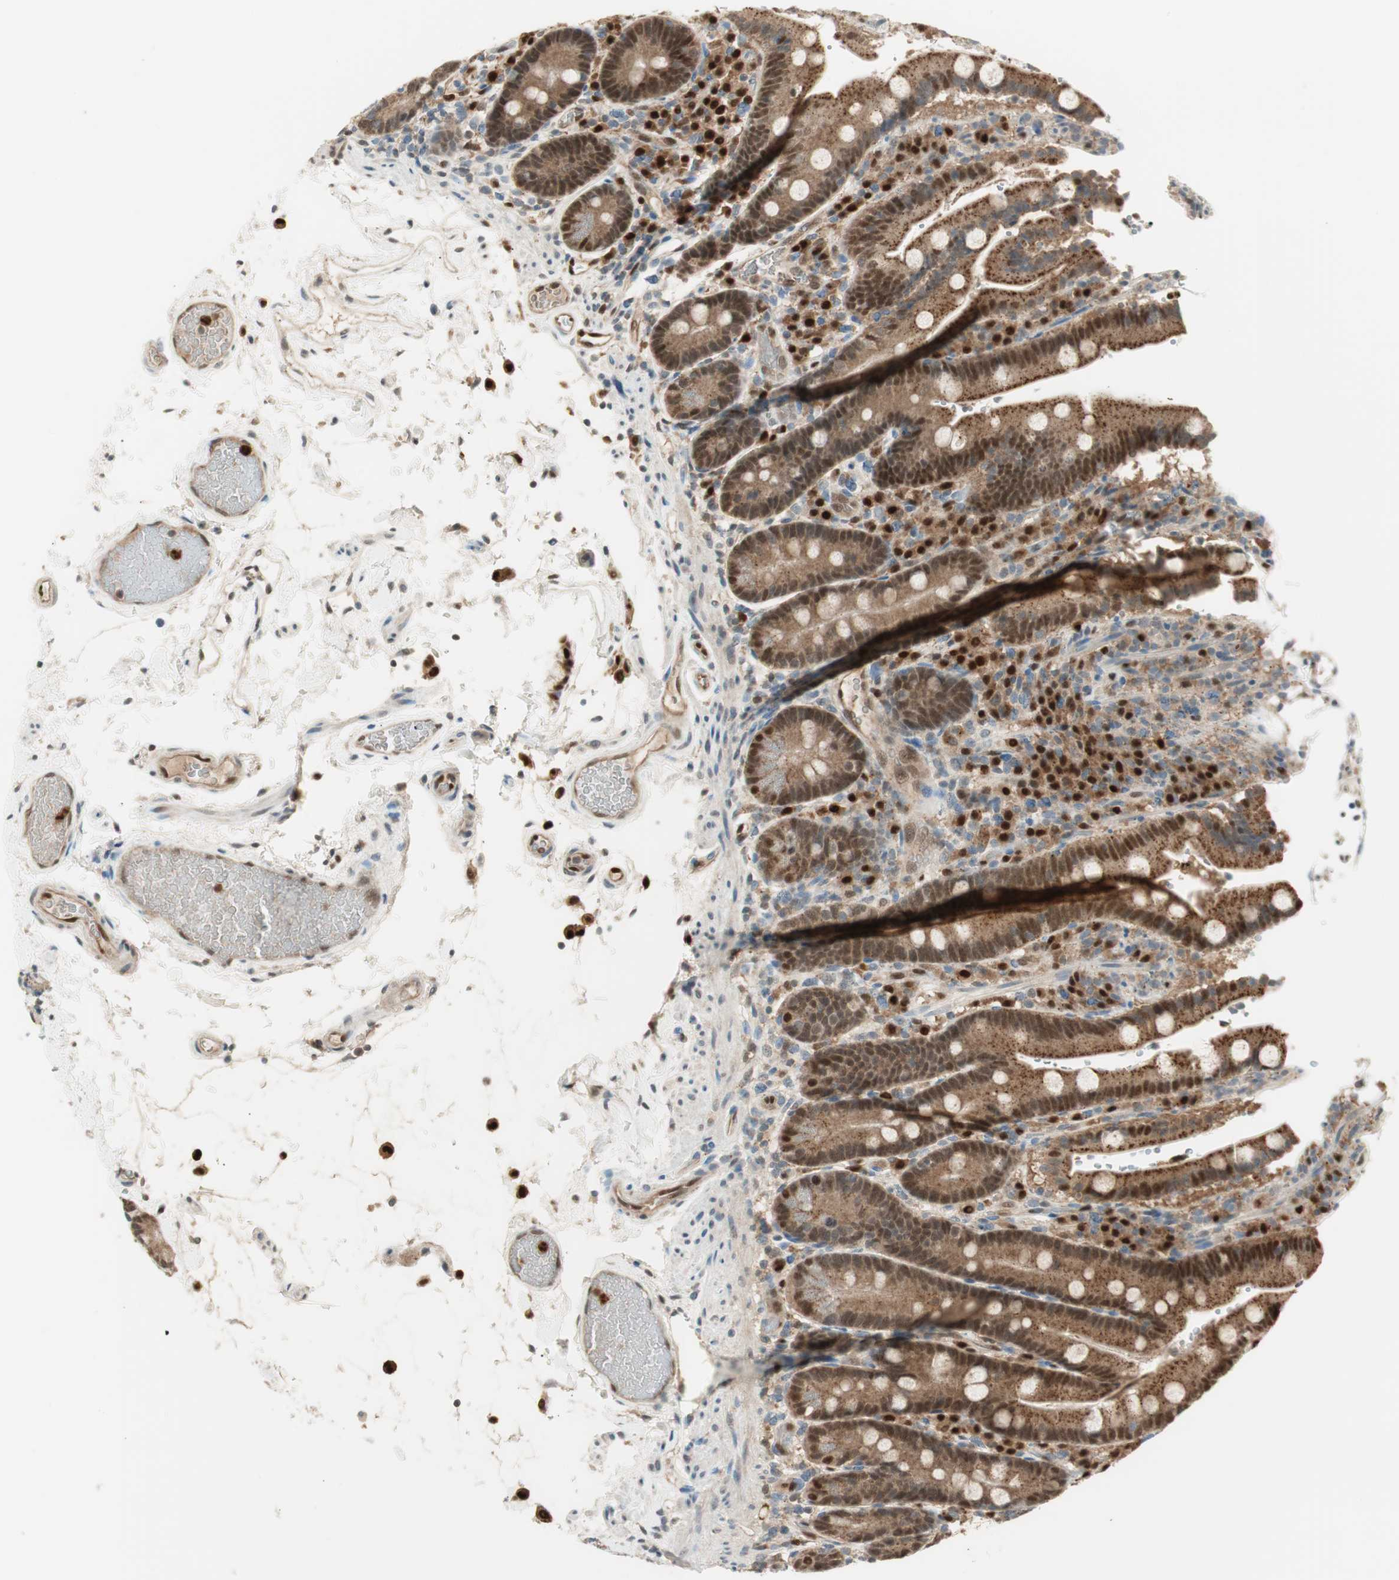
{"staining": {"intensity": "moderate", "quantity": ">75%", "location": "cytoplasmic/membranous,nuclear"}, "tissue": "duodenum", "cell_type": "Glandular cells", "image_type": "normal", "snomed": [{"axis": "morphology", "description": "Normal tissue, NOS"}, {"axis": "topography", "description": "Small intestine, NOS"}], "caption": "The micrograph displays staining of benign duodenum, revealing moderate cytoplasmic/membranous,nuclear protein expression (brown color) within glandular cells.", "gene": "LTA4H", "patient": {"sex": "female", "age": 71}}